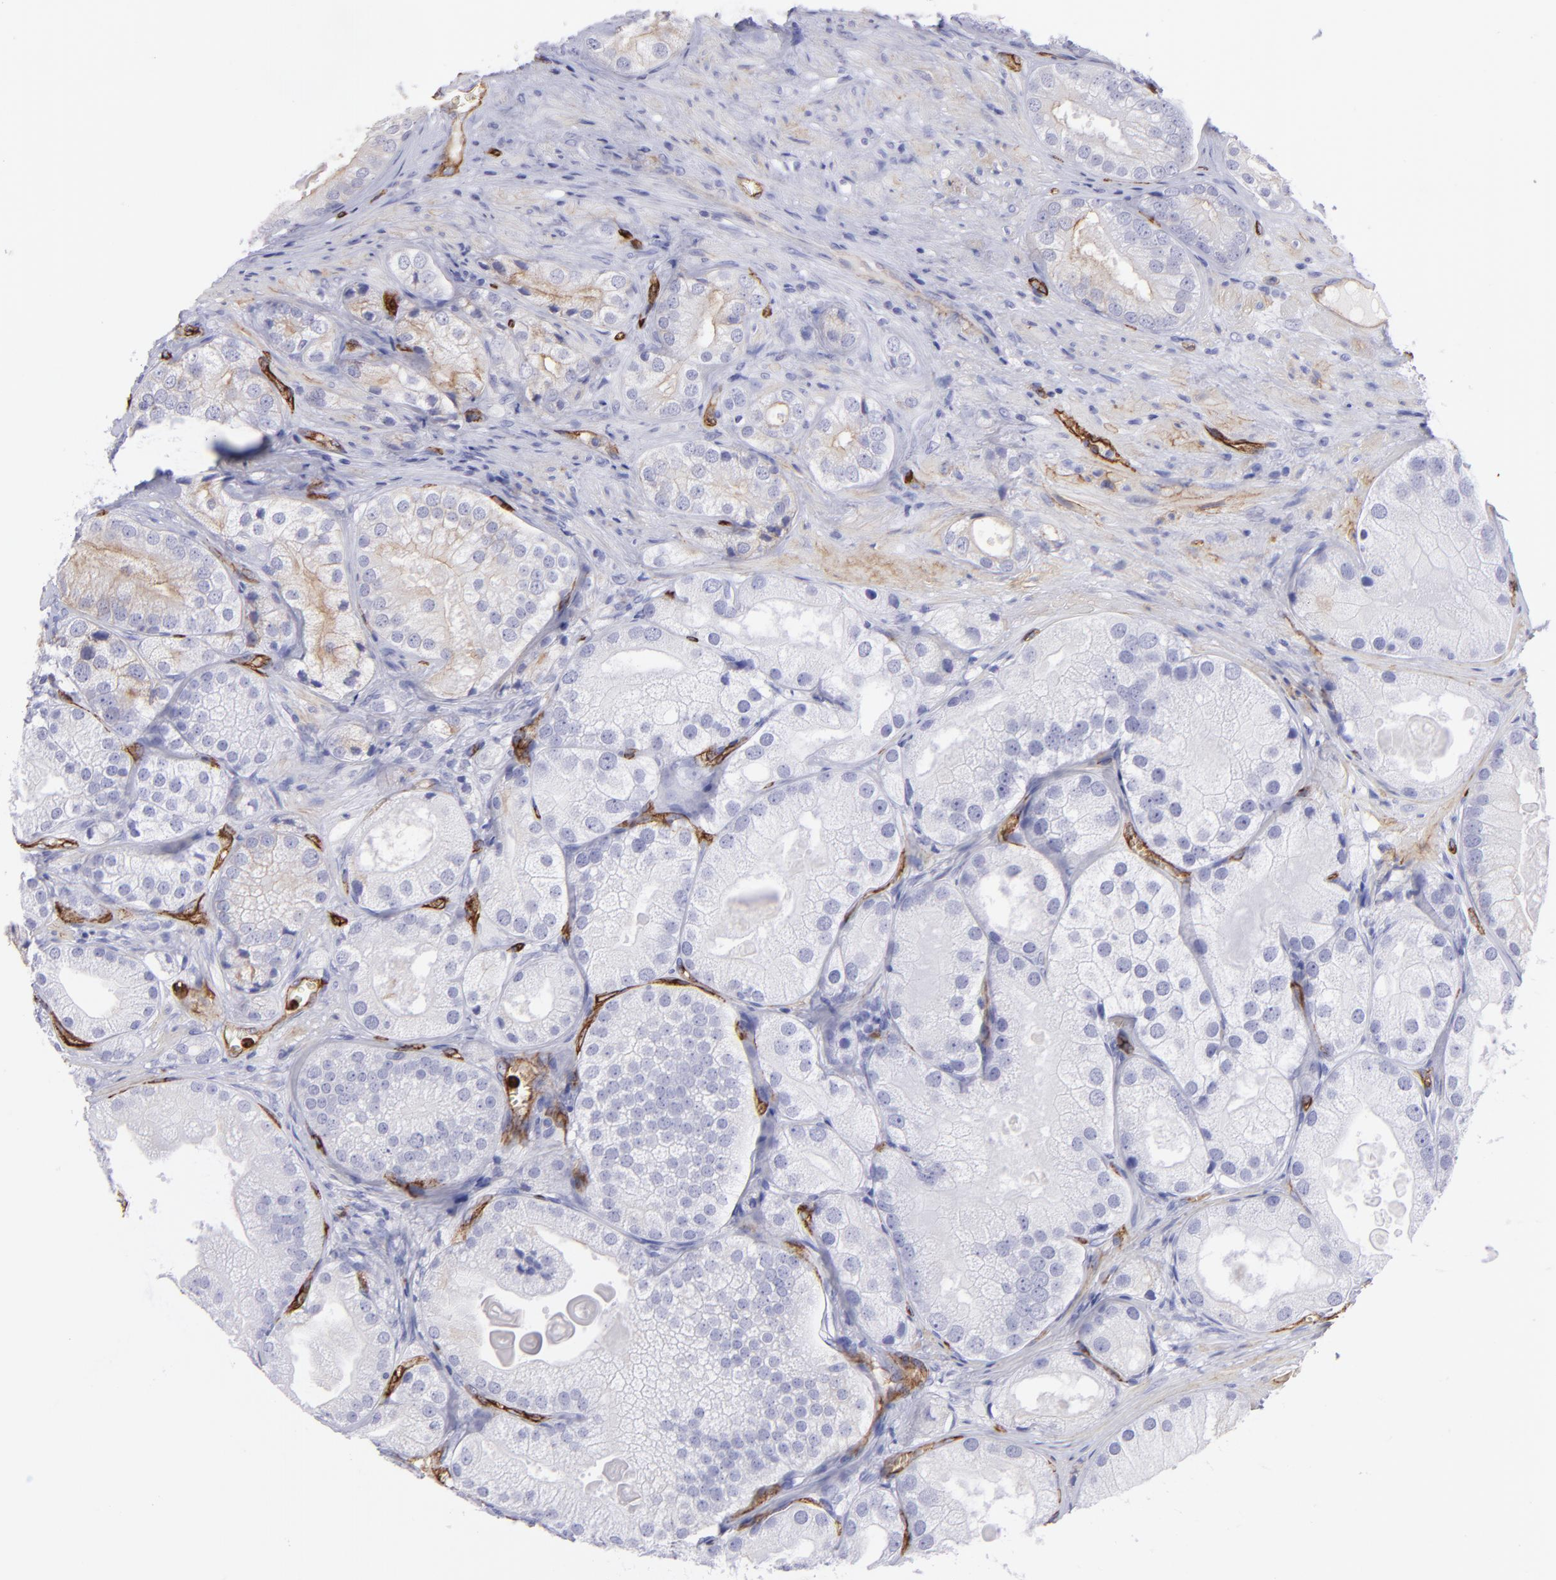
{"staining": {"intensity": "negative", "quantity": "none", "location": "none"}, "tissue": "prostate cancer", "cell_type": "Tumor cells", "image_type": "cancer", "snomed": [{"axis": "morphology", "description": "Adenocarcinoma, Low grade"}, {"axis": "topography", "description": "Prostate"}], "caption": "The histopathology image demonstrates no staining of tumor cells in prostate cancer.", "gene": "DYSF", "patient": {"sex": "male", "age": 69}}